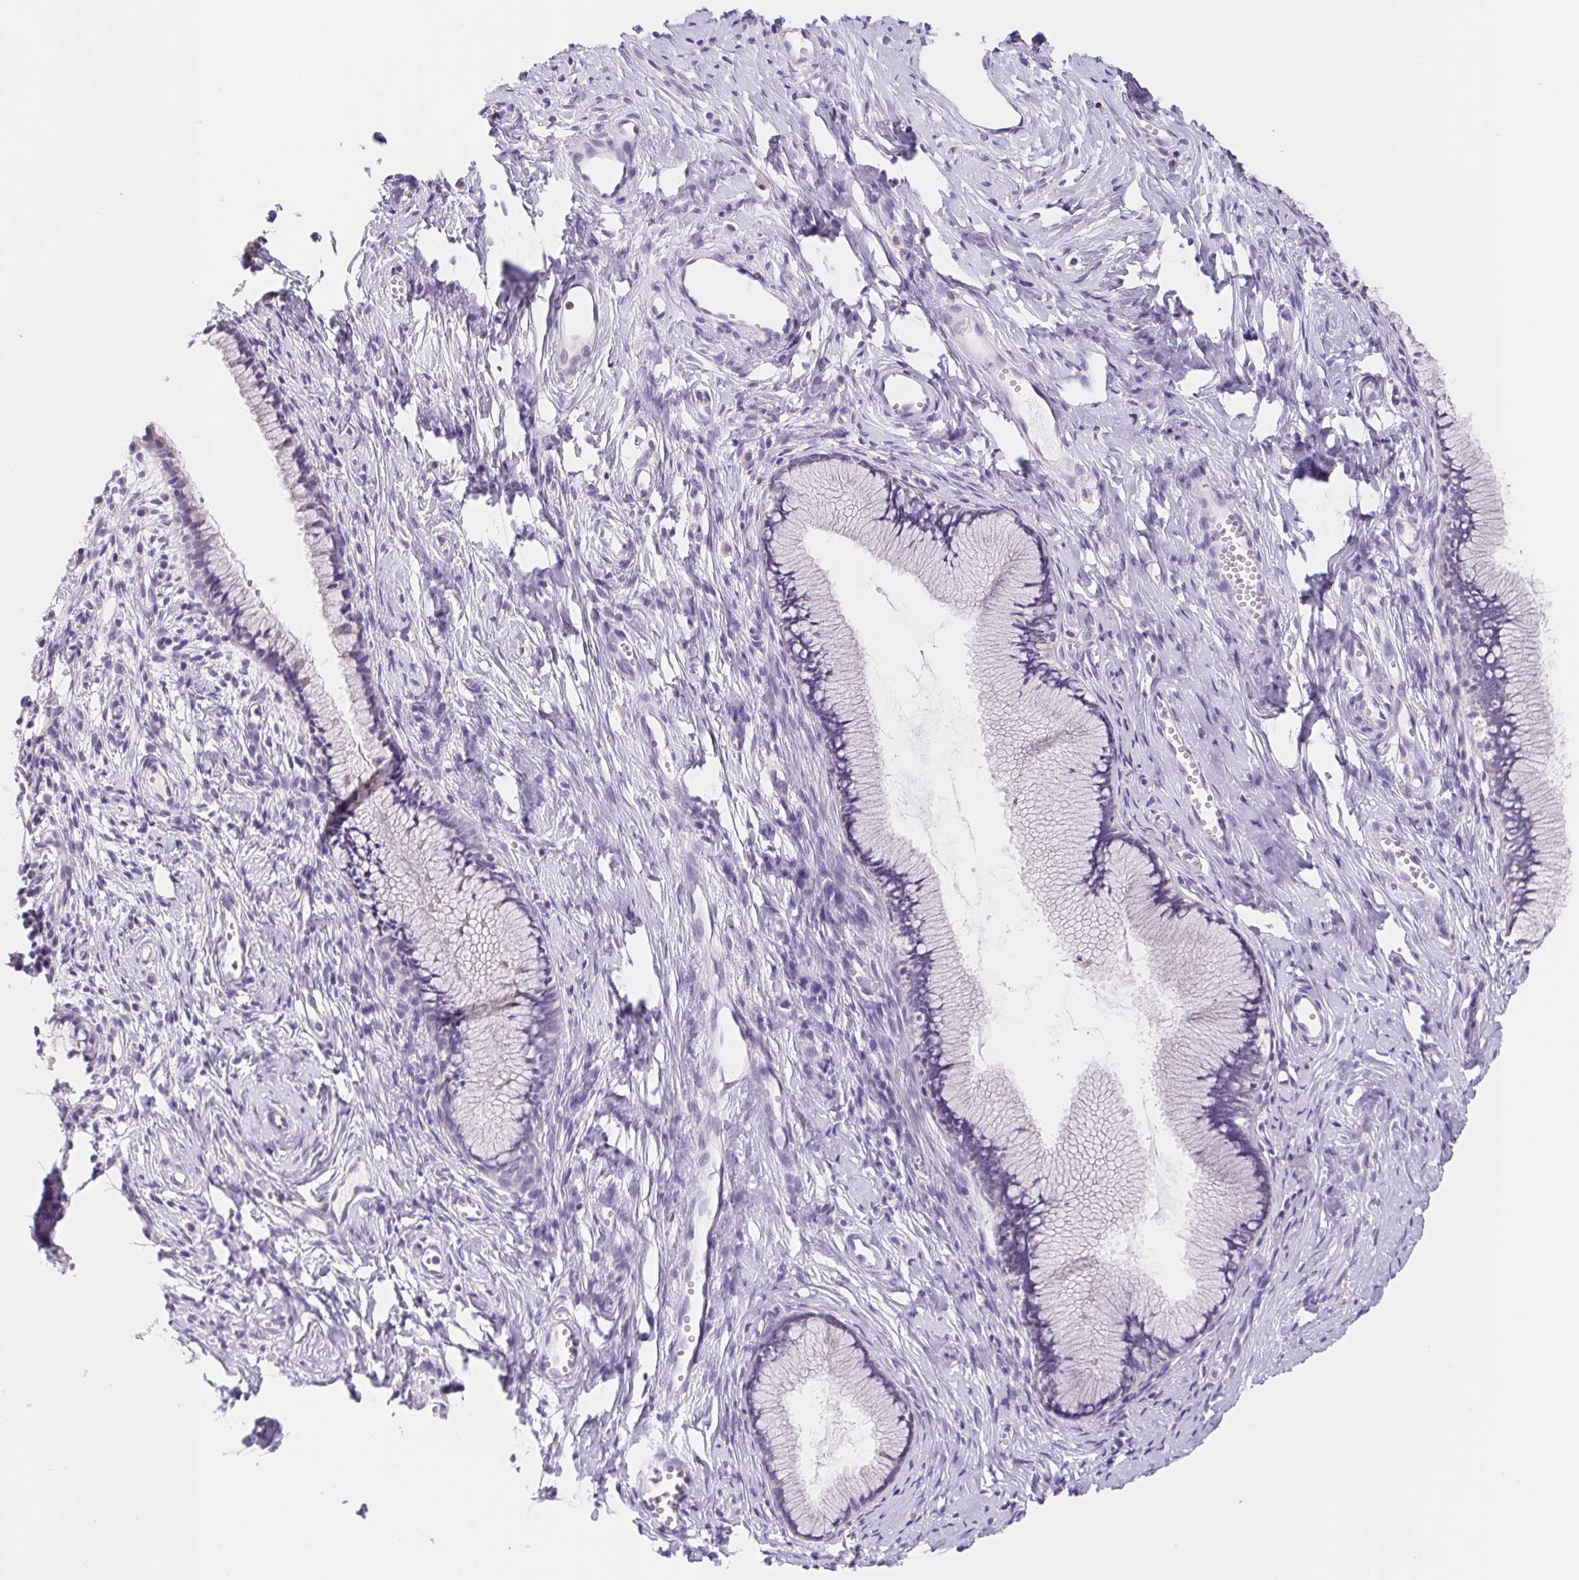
{"staining": {"intensity": "negative", "quantity": "none", "location": "none"}, "tissue": "cervix", "cell_type": "Glandular cells", "image_type": "normal", "snomed": [{"axis": "morphology", "description": "Normal tissue, NOS"}, {"axis": "topography", "description": "Cervix"}], "caption": "The immunohistochemistry (IHC) histopathology image has no significant staining in glandular cells of cervix. (IHC, brightfield microscopy, high magnification).", "gene": "FKBP6", "patient": {"sex": "female", "age": 40}}